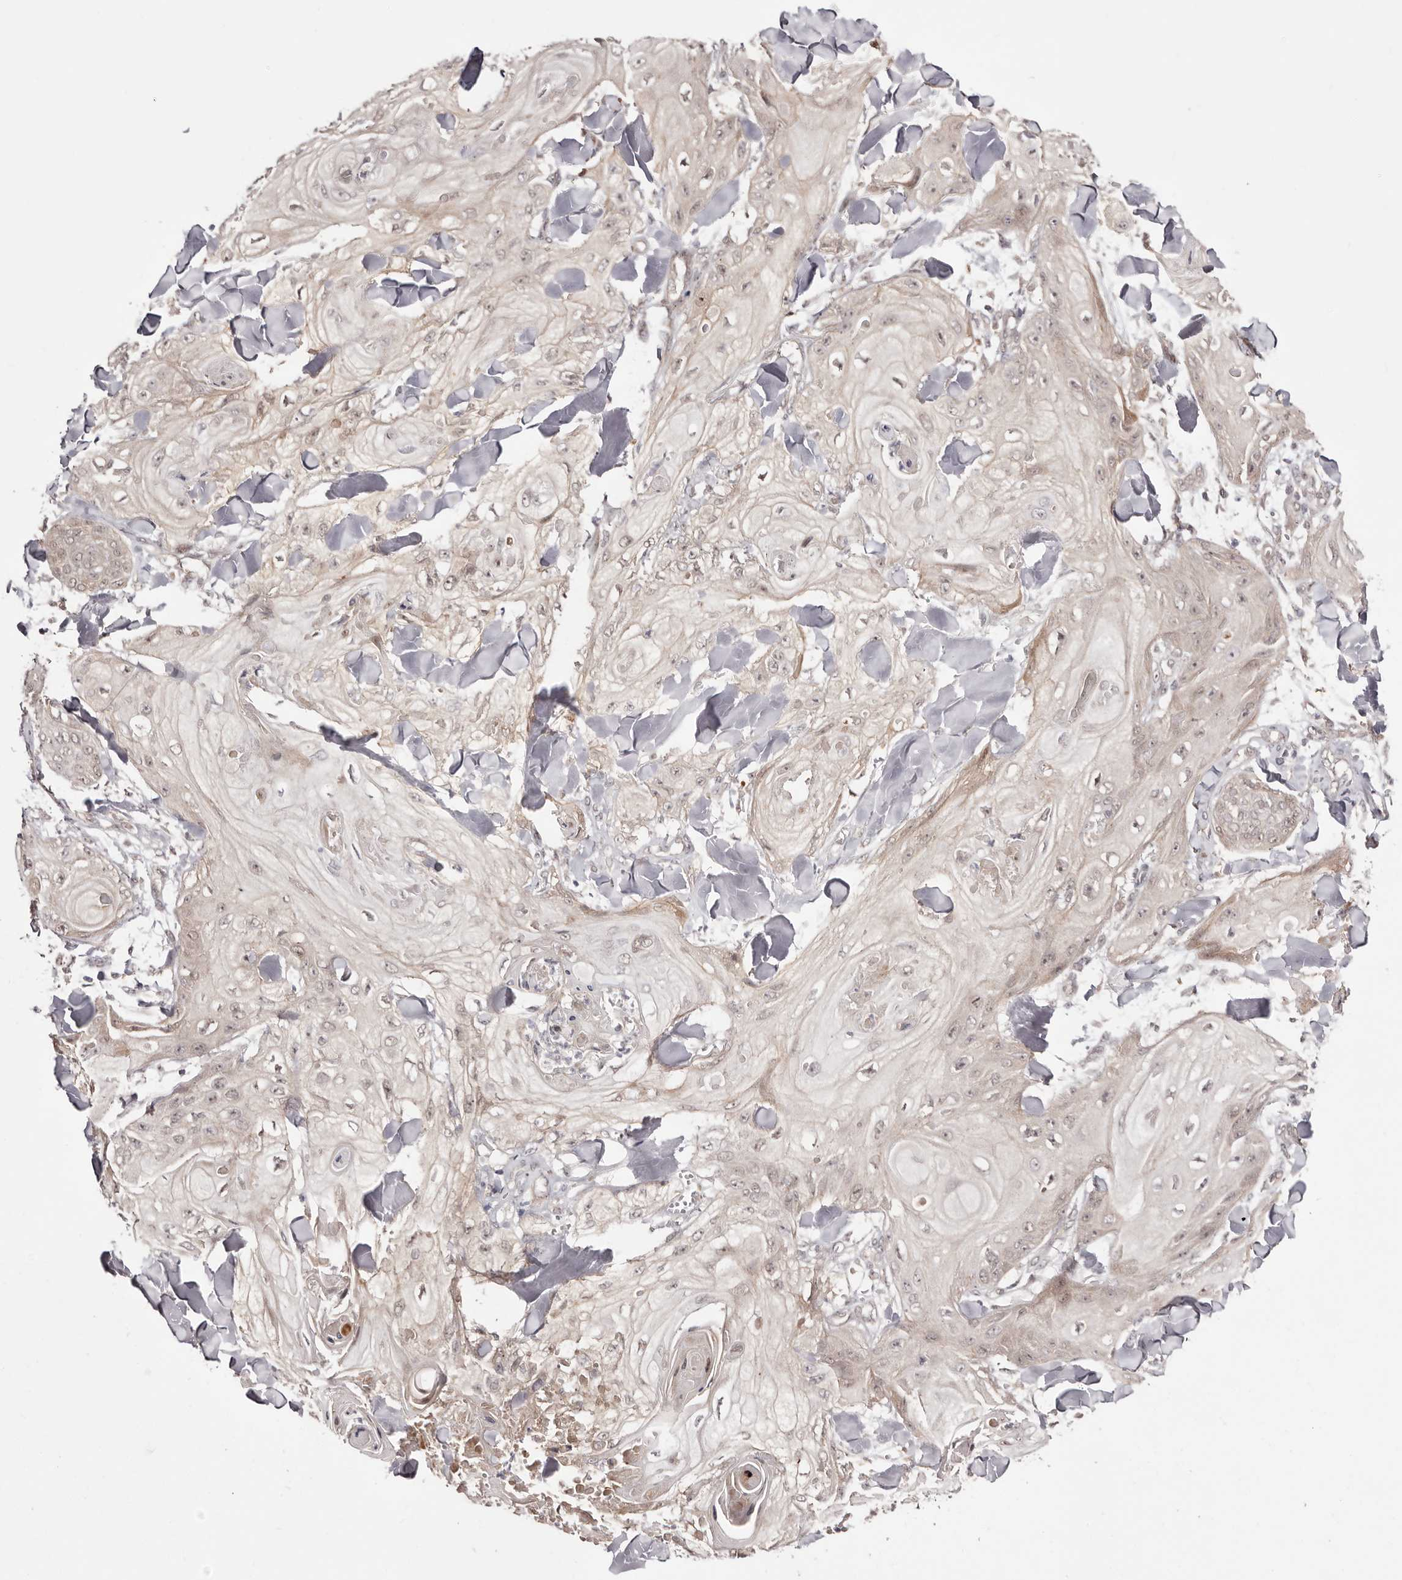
{"staining": {"intensity": "weak", "quantity": "<25%", "location": "cytoplasmic/membranous,nuclear"}, "tissue": "skin cancer", "cell_type": "Tumor cells", "image_type": "cancer", "snomed": [{"axis": "morphology", "description": "Squamous cell carcinoma, NOS"}, {"axis": "topography", "description": "Skin"}], "caption": "IHC micrograph of human skin squamous cell carcinoma stained for a protein (brown), which shows no positivity in tumor cells.", "gene": "EGR3", "patient": {"sex": "male", "age": 74}}